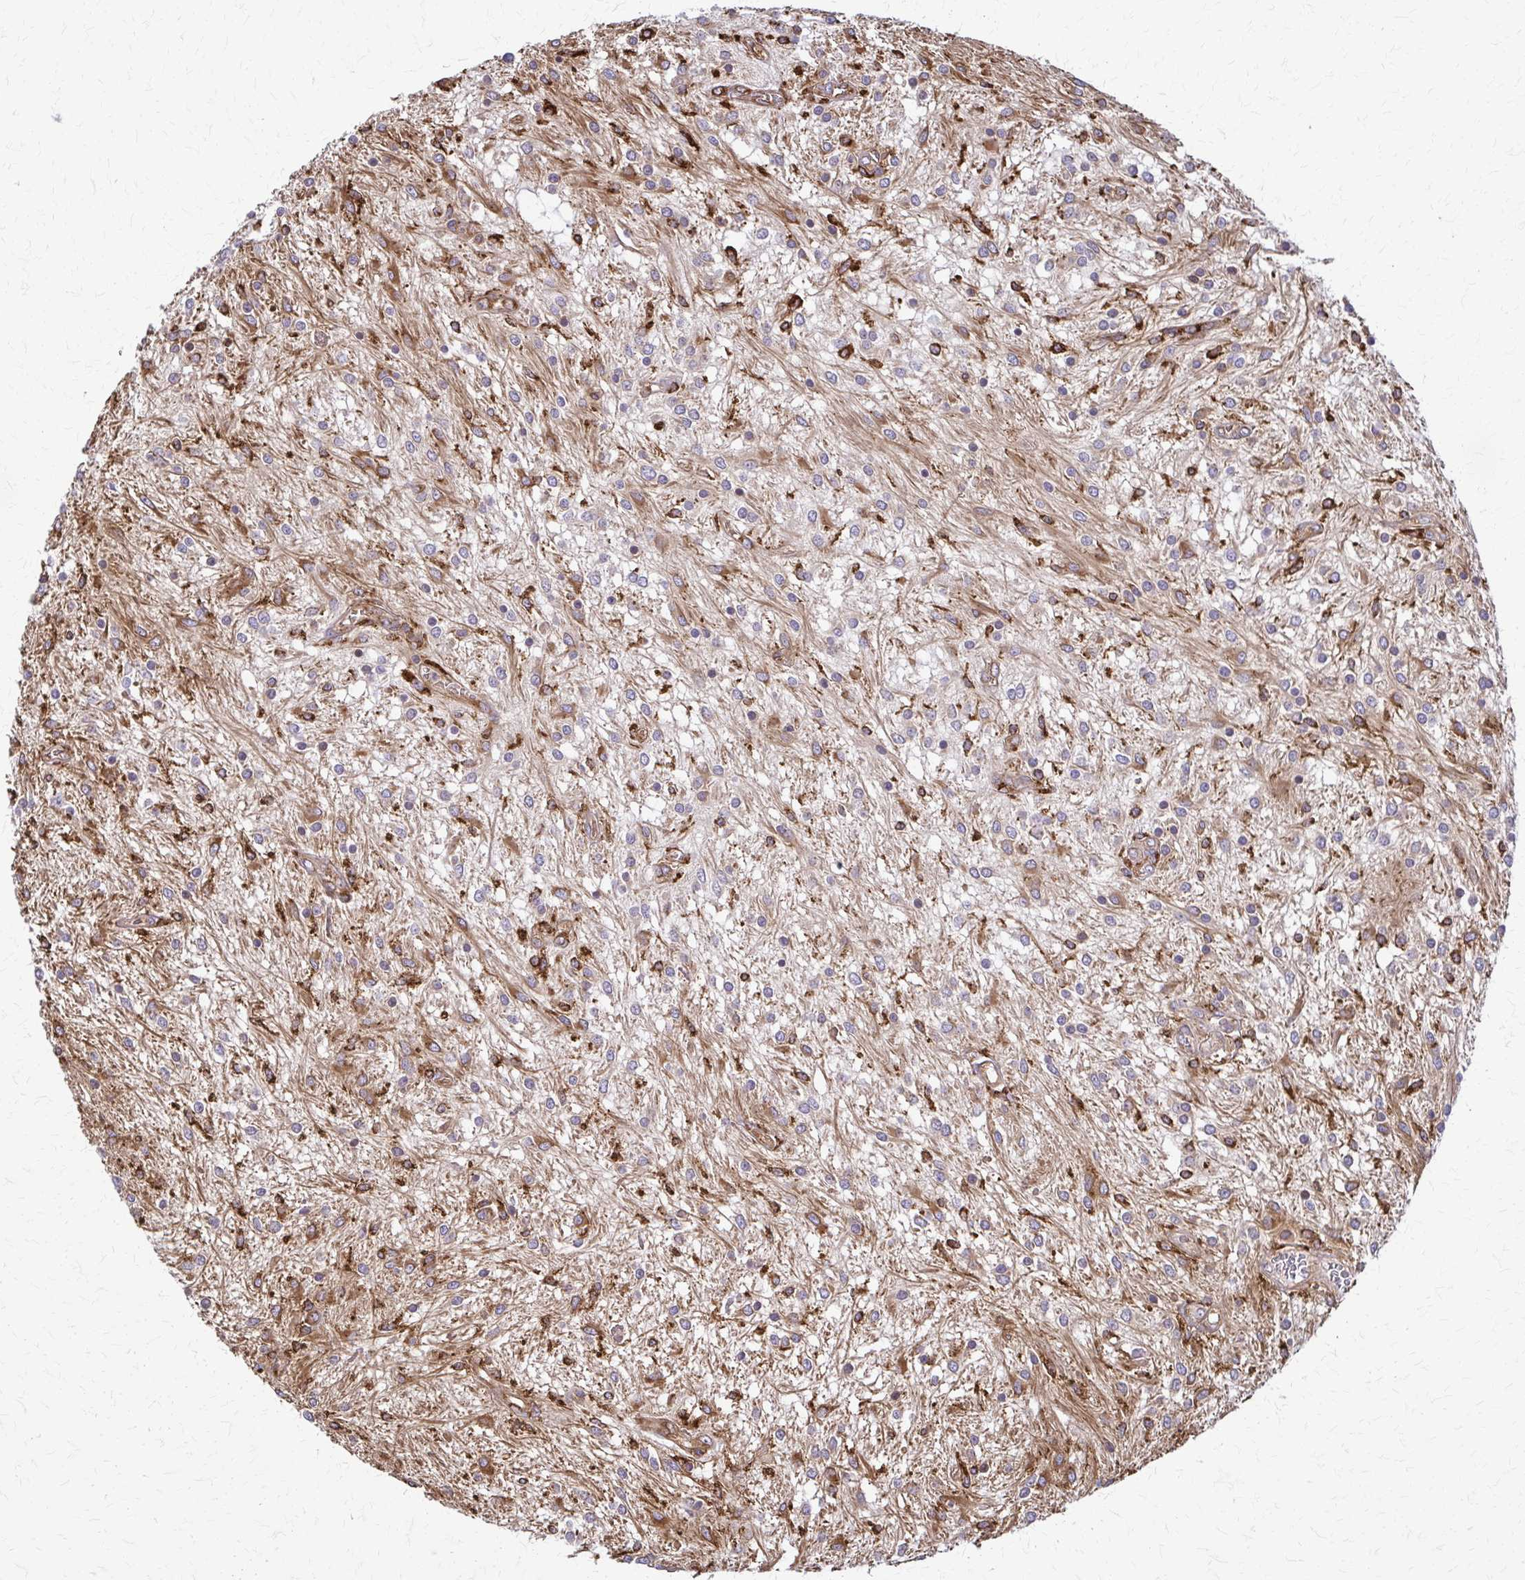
{"staining": {"intensity": "moderate", "quantity": "25%-75%", "location": "cytoplasmic/membranous"}, "tissue": "glioma", "cell_type": "Tumor cells", "image_type": "cancer", "snomed": [{"axis": "morphology", "description": "Glioma, malignant, Low grade"}, {"axis": "topography", "description": "Cerebellum"}], "caption": "Immunohistochemistry (IHC) photomicrograph of glioma stained for a protein (brown), which exhibits medium levels of moderate cytoplasmic/membranous expression in approximately 25%-75% of tumor cells.", "gene": "WASF2", "patient": {"sex": "female", "age": 14}}